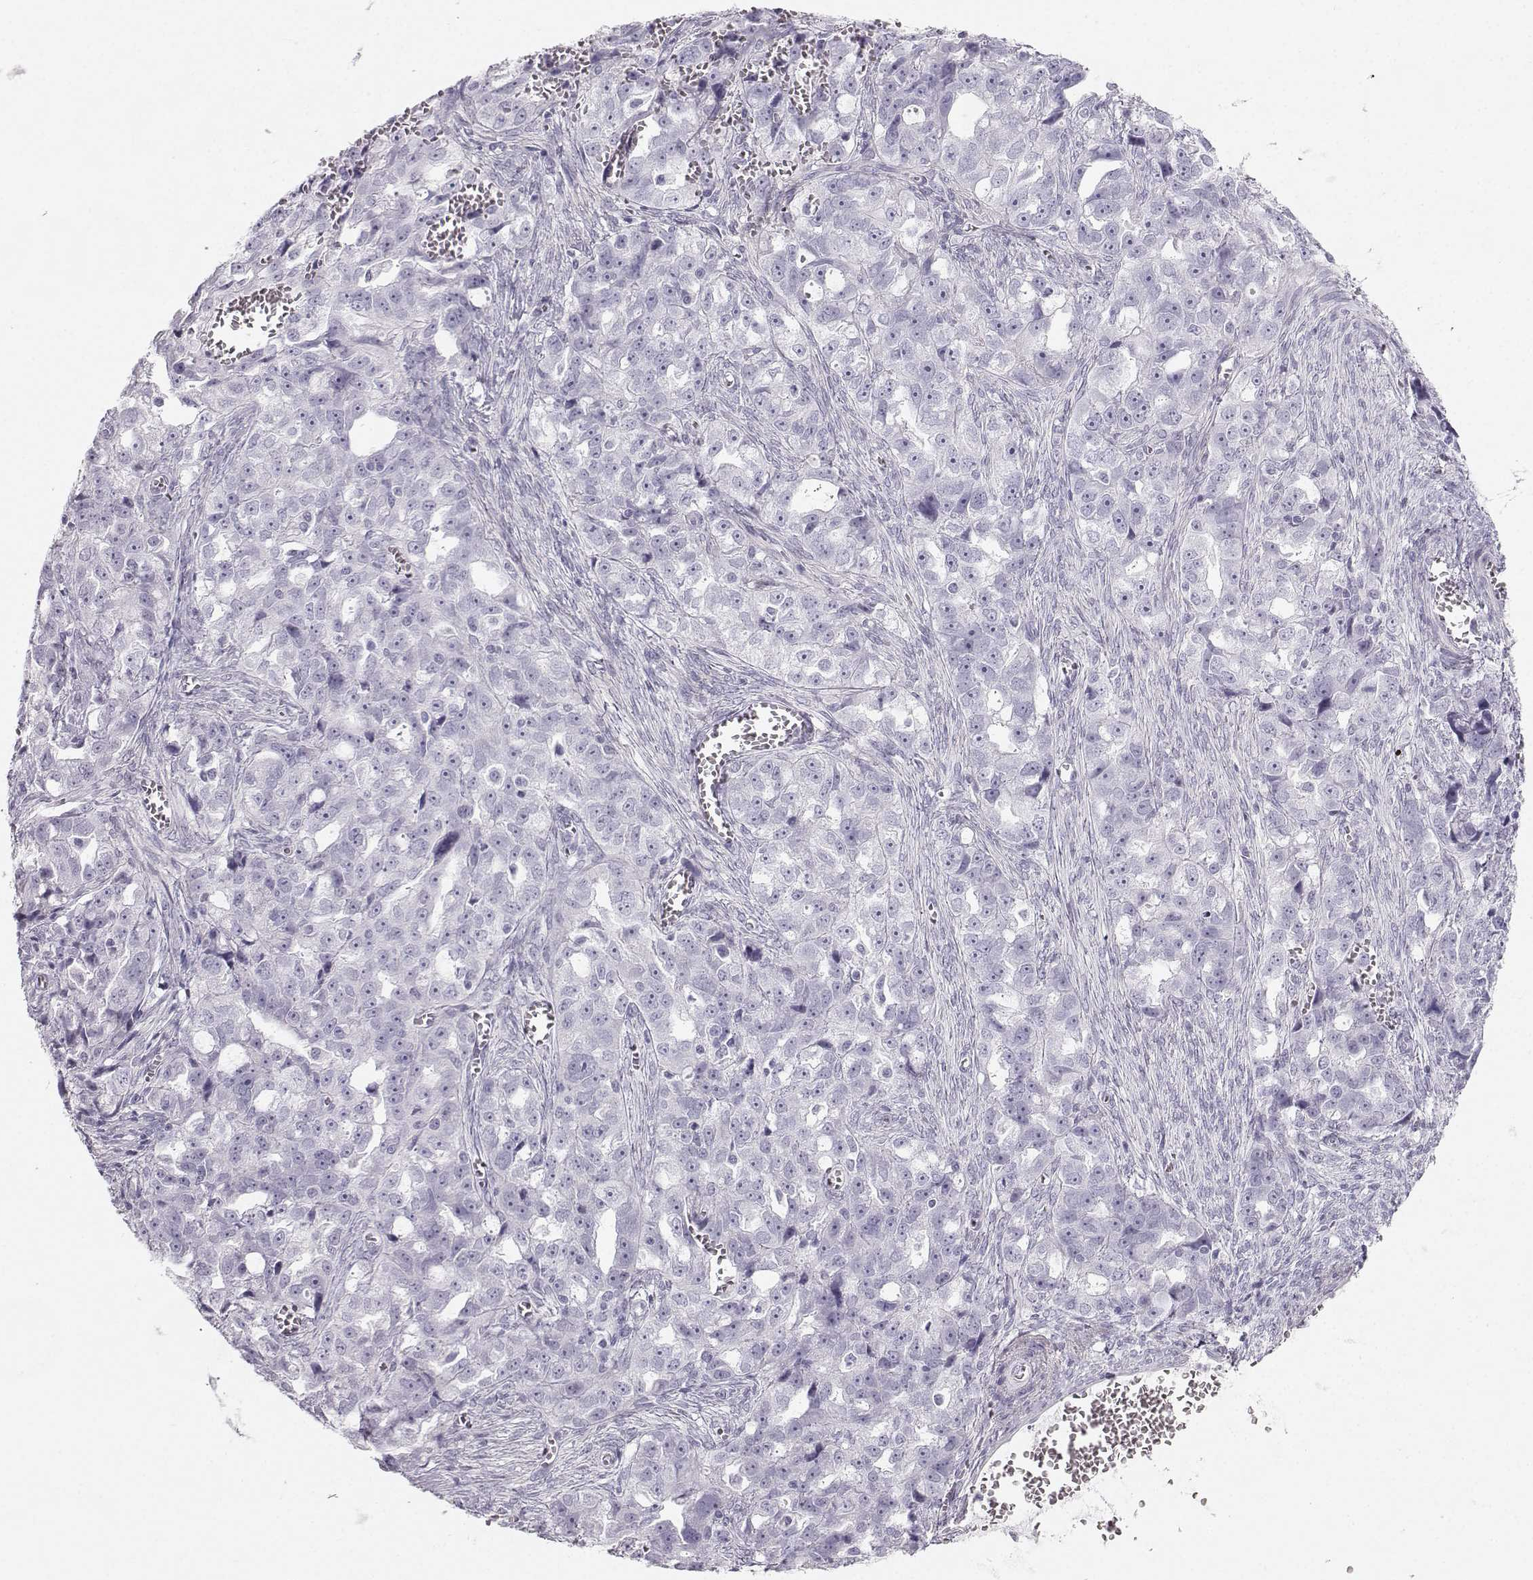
{"staining": {"intensity": "negative", "quantity": "none", "location": "none"}, "tissue": "ovarian cancer", "cell_type": "Tumor cells", "image_type": "cancer", "snomed": [{"axis": "morphology", "description": "Cystadenocarcinoma, serous, NOS"}, {"axis": "topography", "description": "Ovary"}], "caption": "The image reveals no staining of tumor cells in ovarian serous cystadenocarcinoma. Nuclei are stained in blue.", "gene": "CASR", "patient": {"sex": "female", "age": 51}}